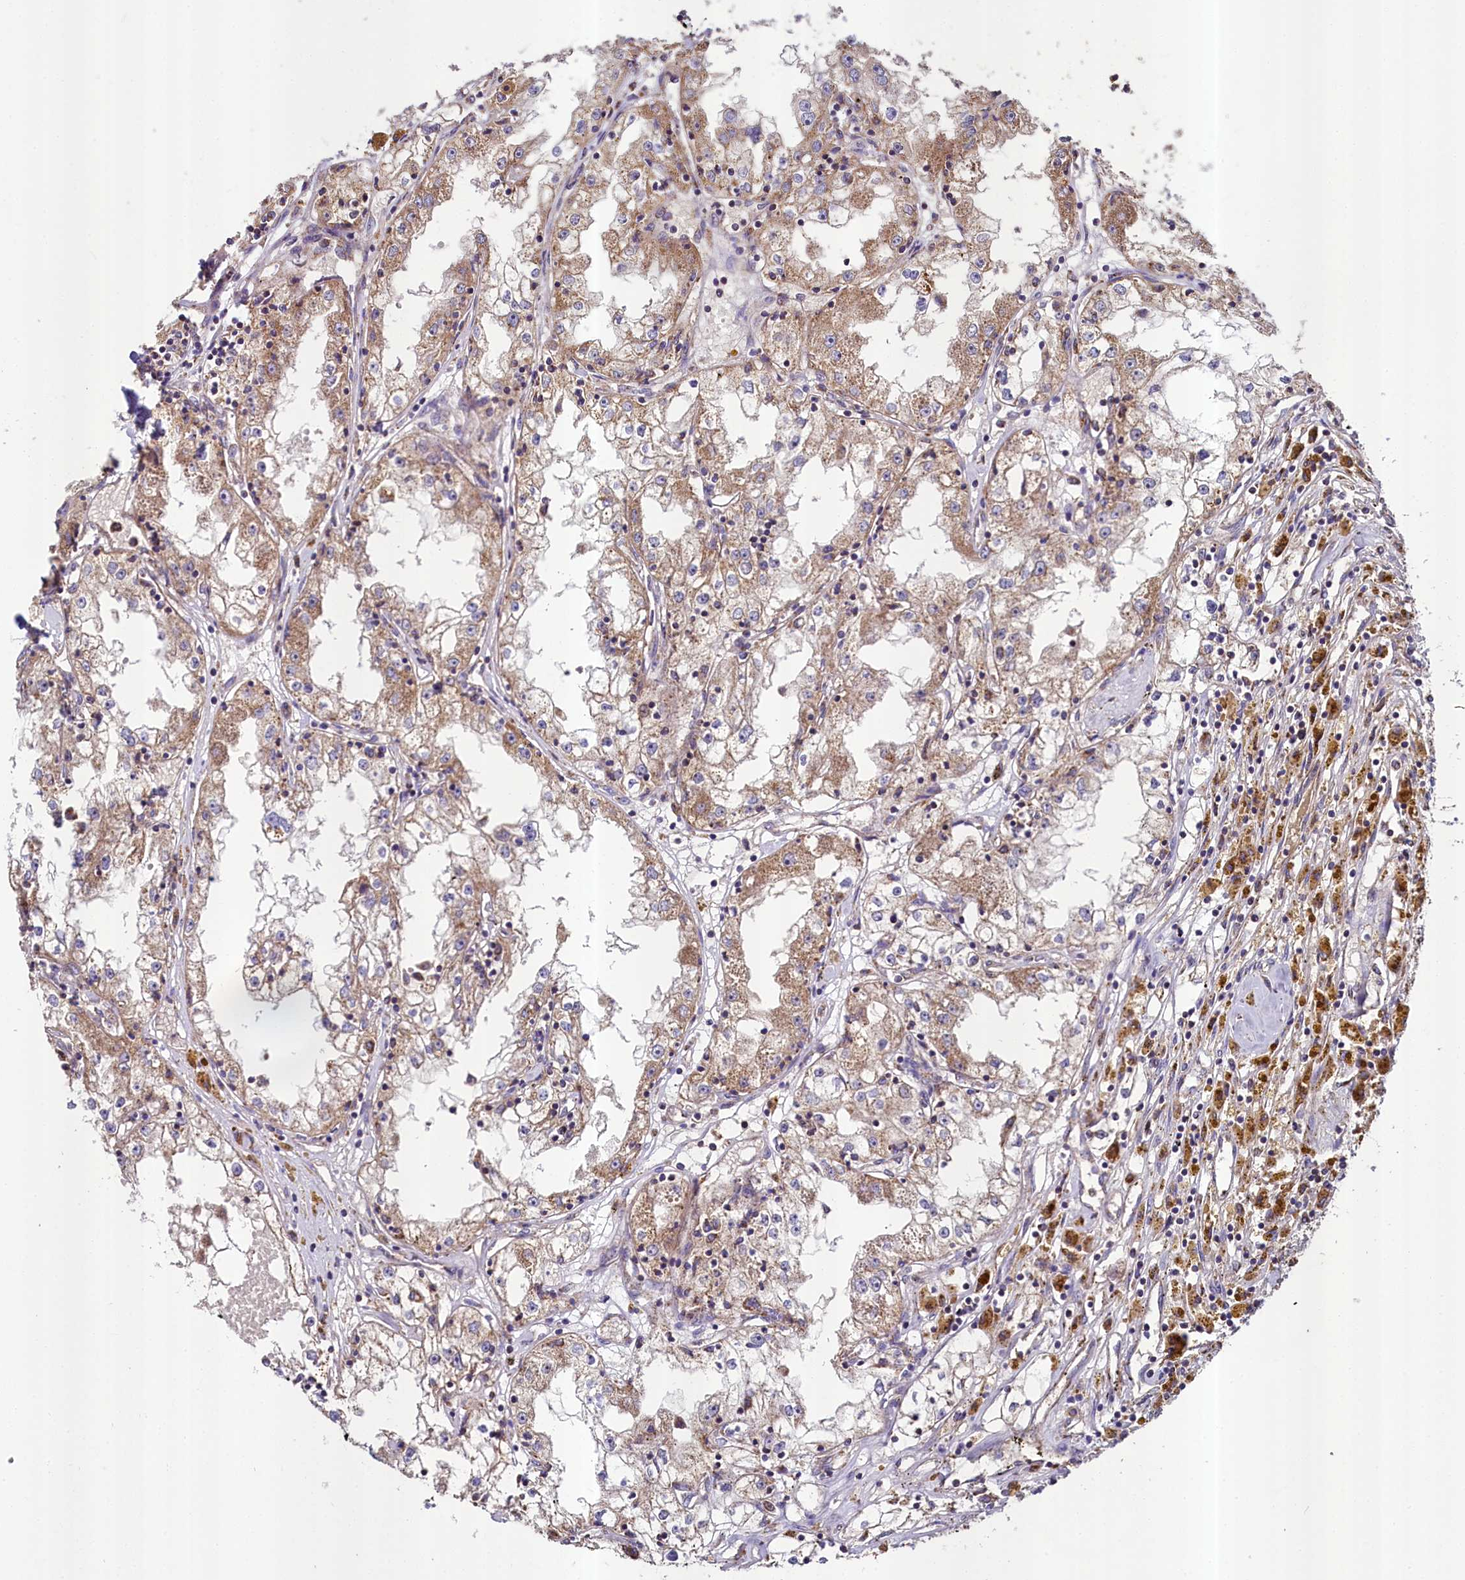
{"staining": {"intensity": "moderate", "quantity": ">75%", "location": "cytoplasmic/membranous"}, "tissue": "renal cancer", "cell_type": "Tumor cells", "image_type": "cancer", "snomed": [{"axis": "morphology", "description": "Adenocarcinoma, NOS"}, {"axis": "topography", "description": "Kidney"}], "caption": "An immunohistochemistry image of neoplastic tissue is shown. Protein staining in brown highlights moderate cytoplasmic/membranous positivity in renal cancer (adenocarcinoma) within tumor cells. (DAB IHC, brown staining for protein, blue staining for nuclei).", "gene": "METTL4", "patient": {"sex": "male", "age": 56}}